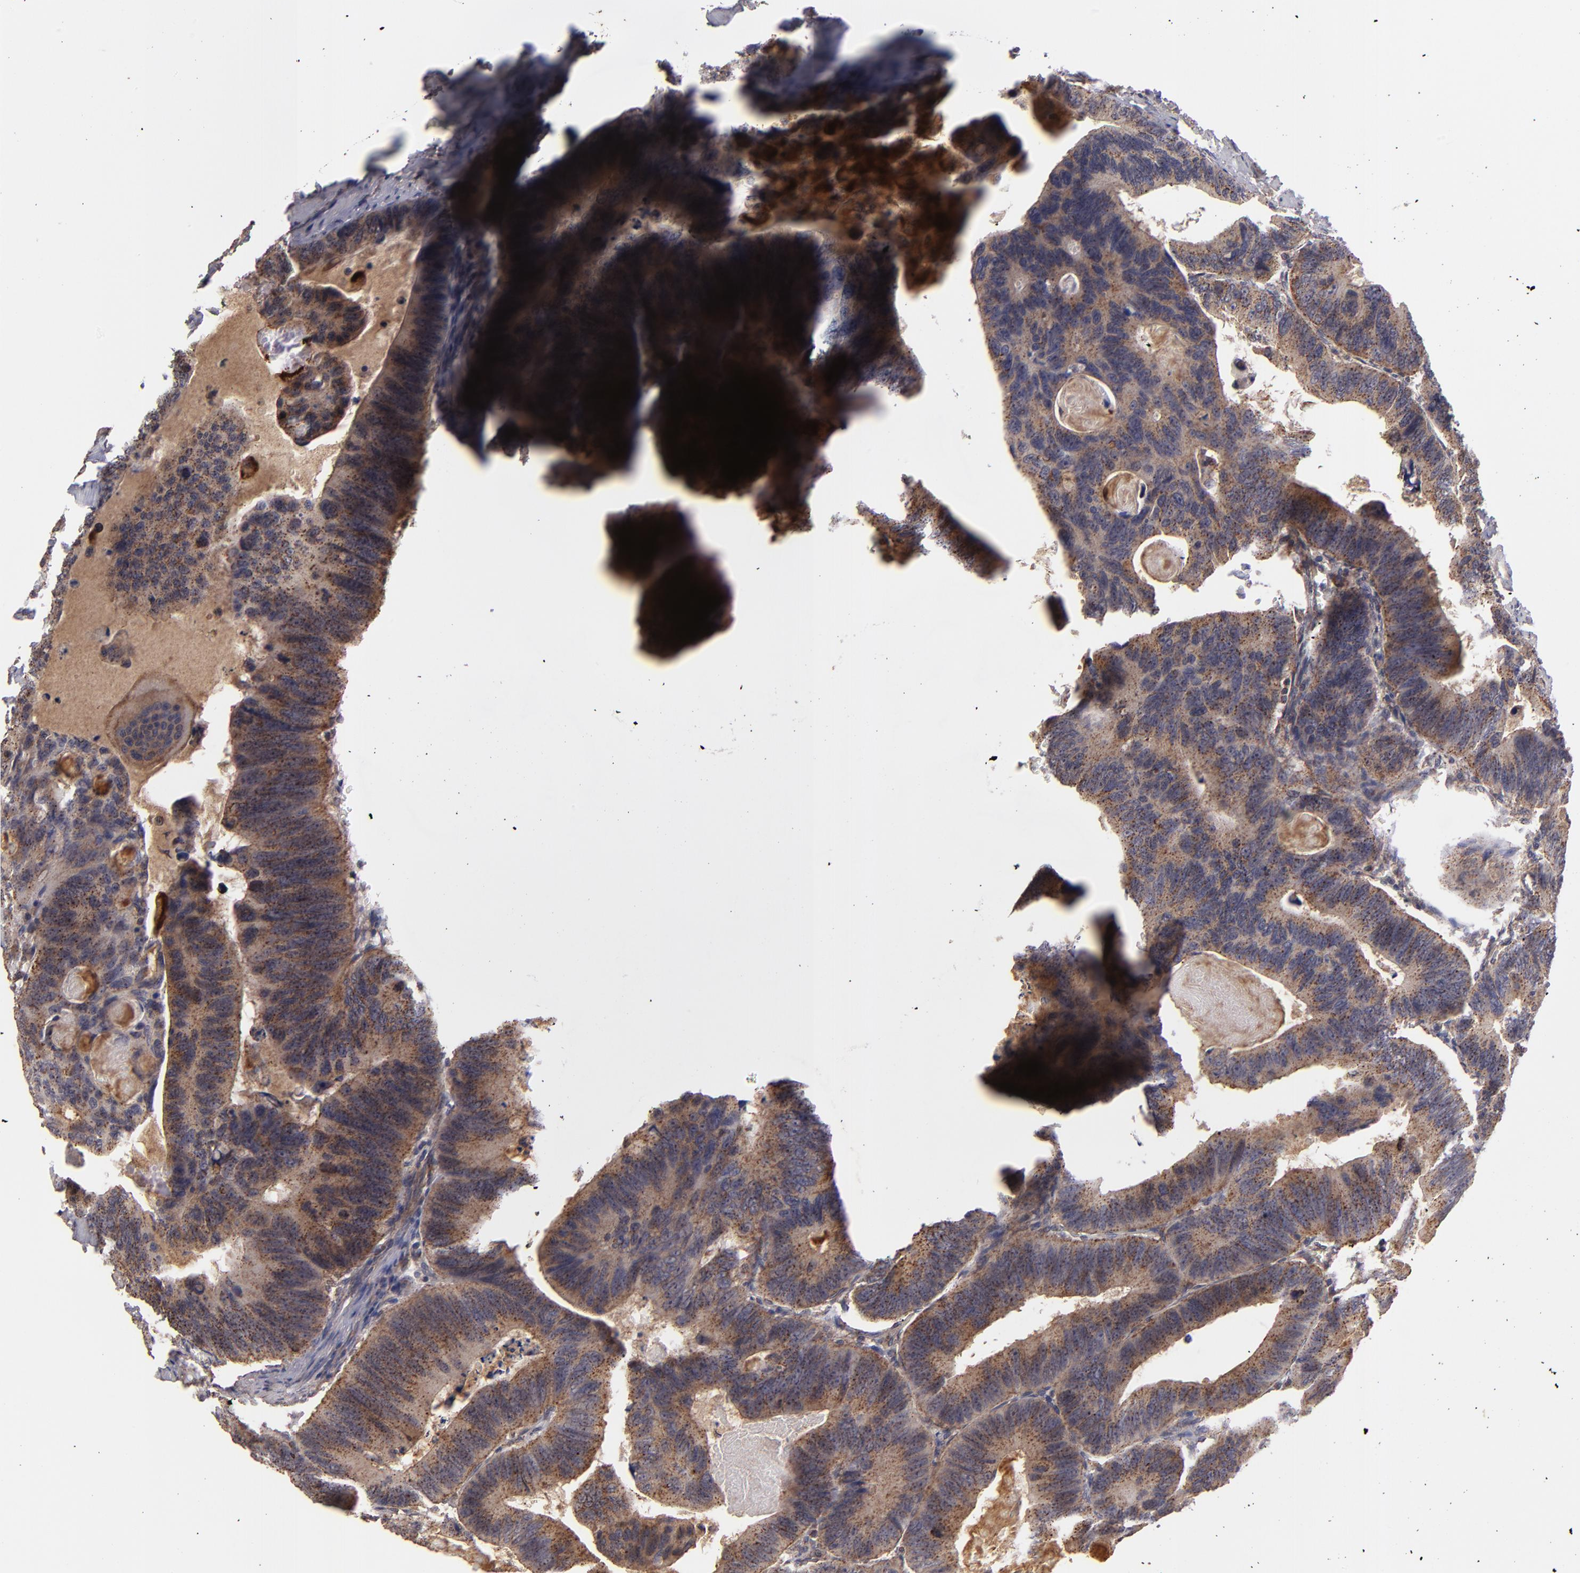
{"staining": {"intensity": "moderate", "quantity": ">75%", "location": "cytoplasmic/membranous"}, "tissue": "colorectal cancer", "cell_type": "Tumor cells", "image_type": "cancer", "snomed": [{"axis": "morphology", "description": "Adenocarcinoma, NOS"}, {"axis": "topography", "description": "Colon"}], "caption": "Moderate cytoplasmic/membranous positivity is identified in approximately >75% of tumor cells in colorectal adenocarcinoma.", "gene": "ZFYVE1", "patient": {"sex": "female", "age": 55}}